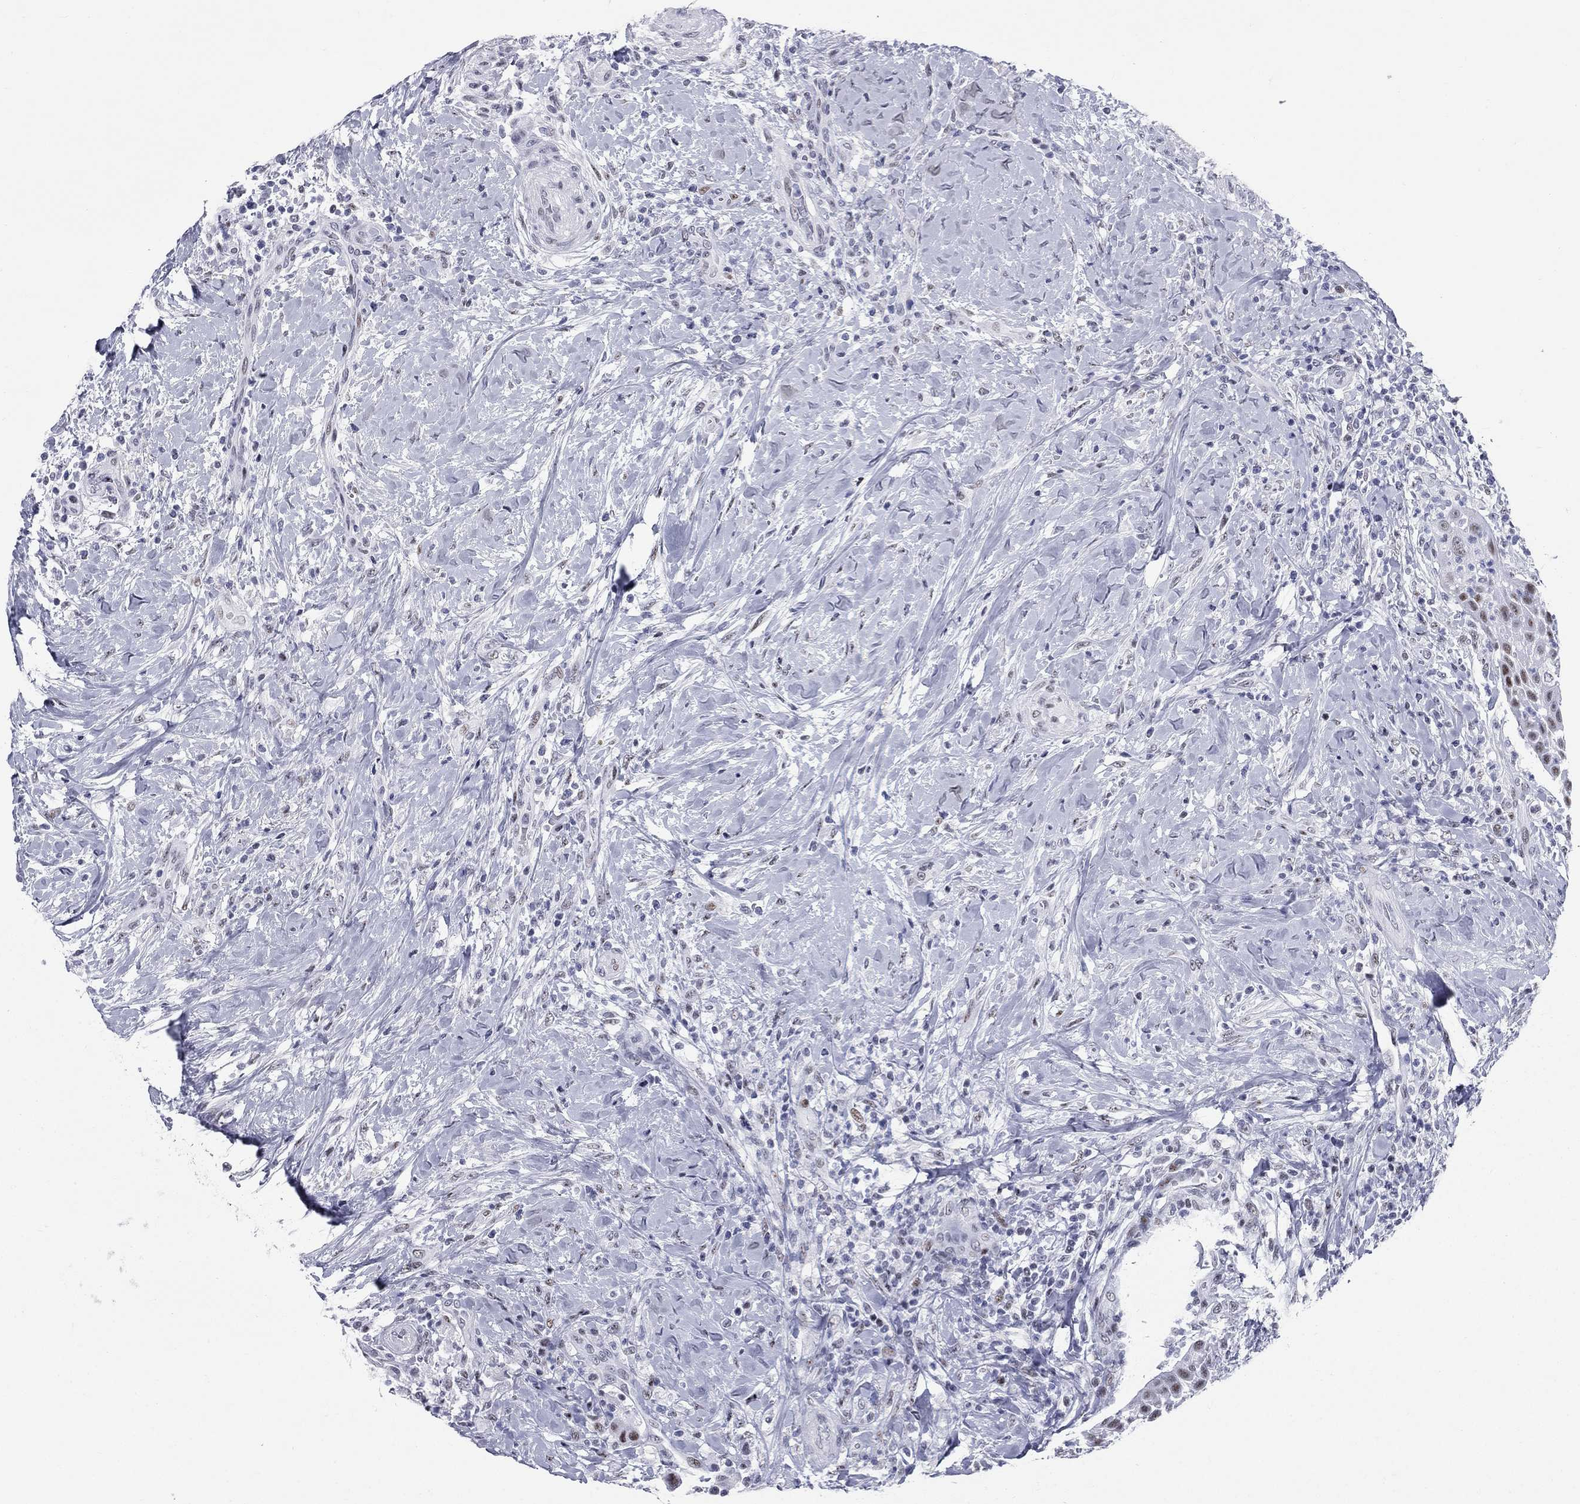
{"staining": {"intensity": "moderate", "quantity": "<25%", "location": "nuclear"}, "tissue": "head and neck cancer", "cell_type": "Tumor cells", "image_type": "cancer", "snomed": [{"axis": "morphology", "description": "Squamous cell carcinoma, NOS"}, {"axis": "topography", "description": "Head-Neck"}], "caption": "Protein staining demonstrates moderate nuclear expression in approximately <25% of tumor cells in head and neck cancer (squamous cell carcinoma).", "gene": "ASF1B", "patient": {"sex": "male", "age": 69}}